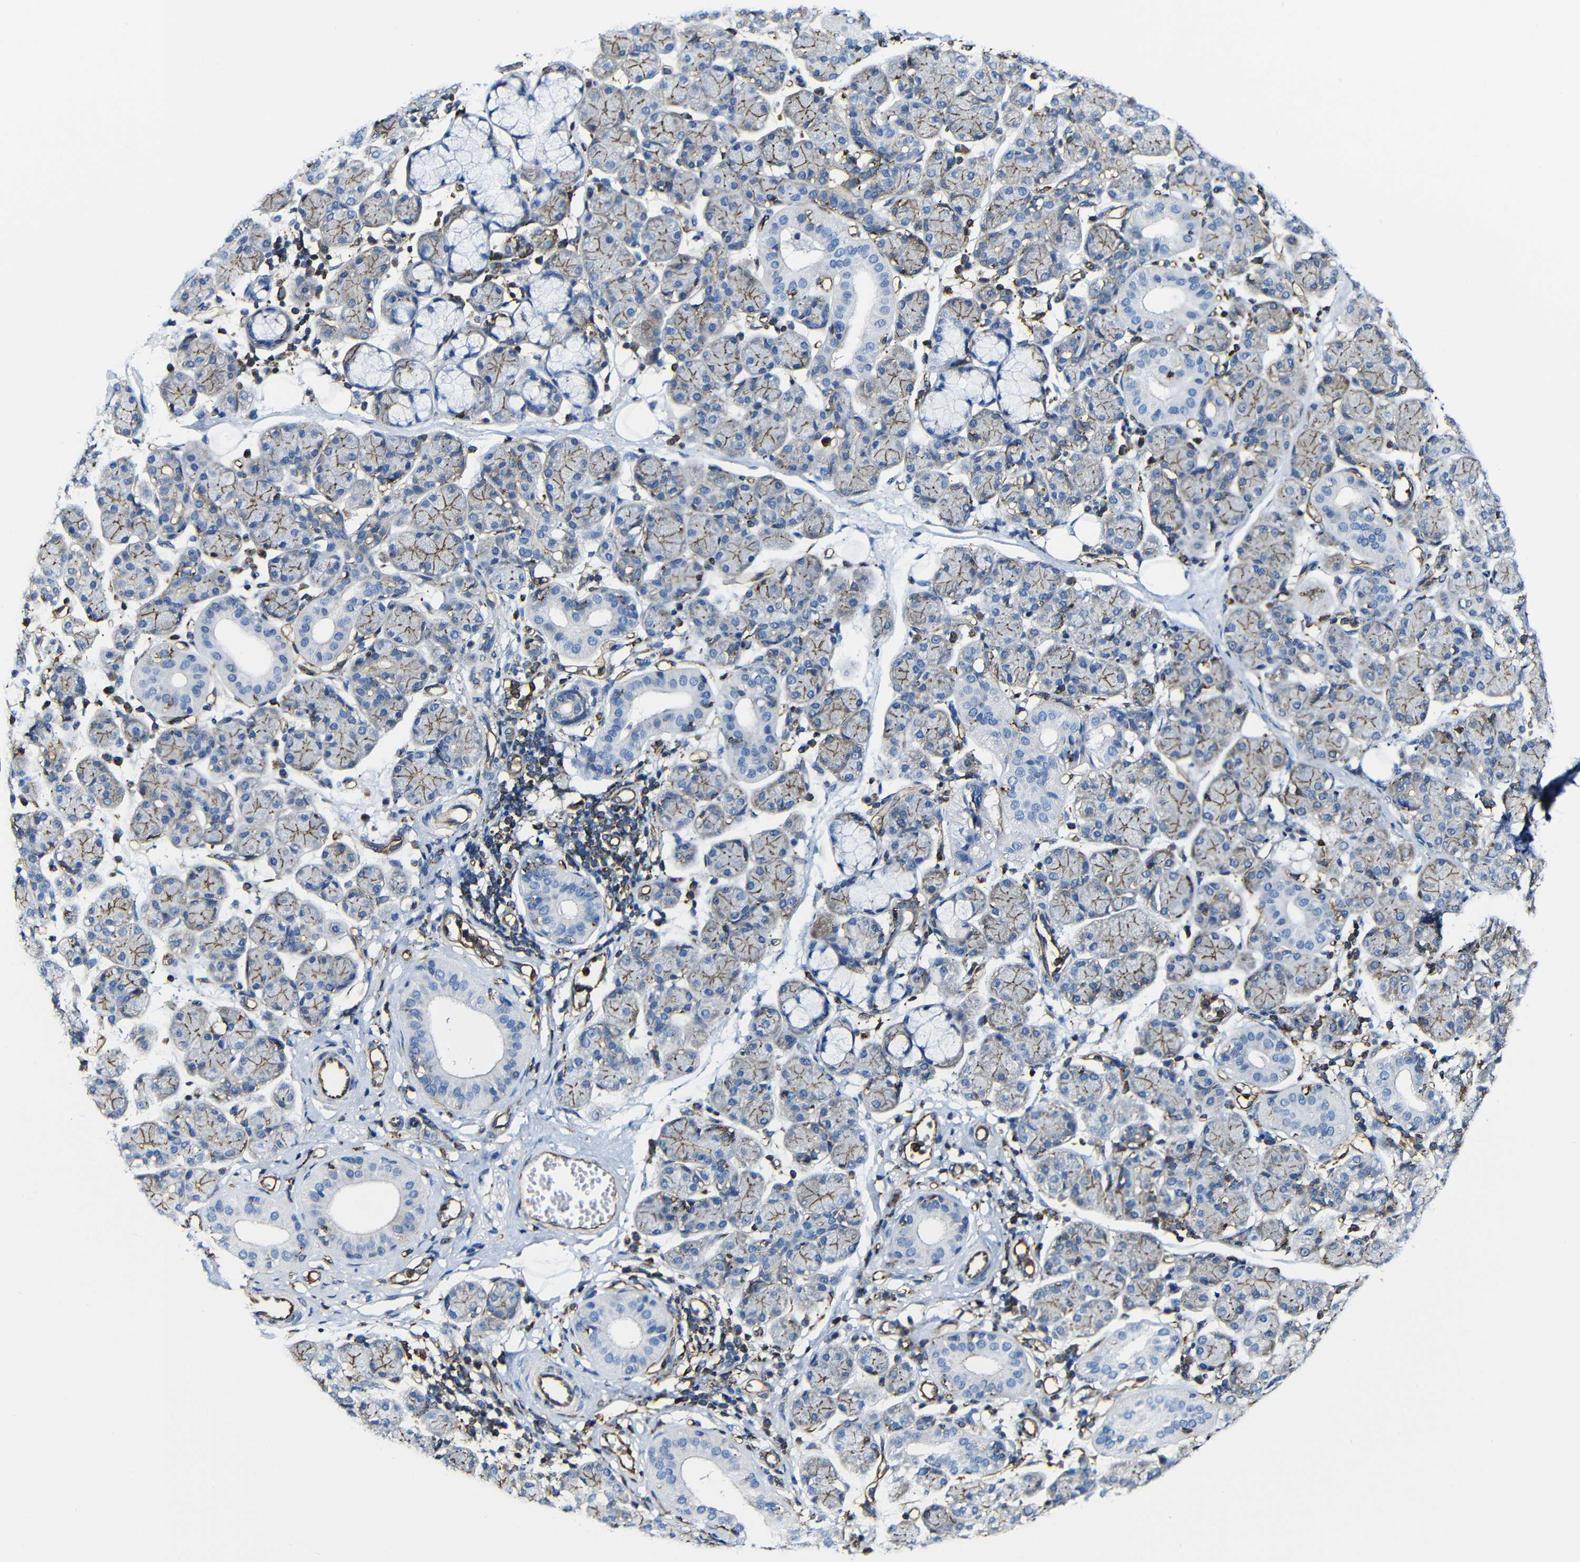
{"staining": {"intensity": "moderate", "quantity": "25%-75%", "location": "cytoplasmic/membranous"}, "tissue": "salivary gland", "cell_type": "Glandular cells", "image_type": "normal", "snomed": [{"axis": "morphology", "description": "Normal tissue, NOS"}, {"axis": "morphology", "description": "Inflammation, NOS"}, {"axis": "topography", "description": "Lymph node"}, {"axis": "topography", "description": "Salivary gland"}], "caption": "Immunohistochemistry image of normal human salivary gland stained for a protein (brown), which shows medium levels of moderate cytoplasmic/membranous positivity in approximately 25%-75% of glandular cells.", "gene": "MSN", "patient": {"sex": "male", "age": 3}}